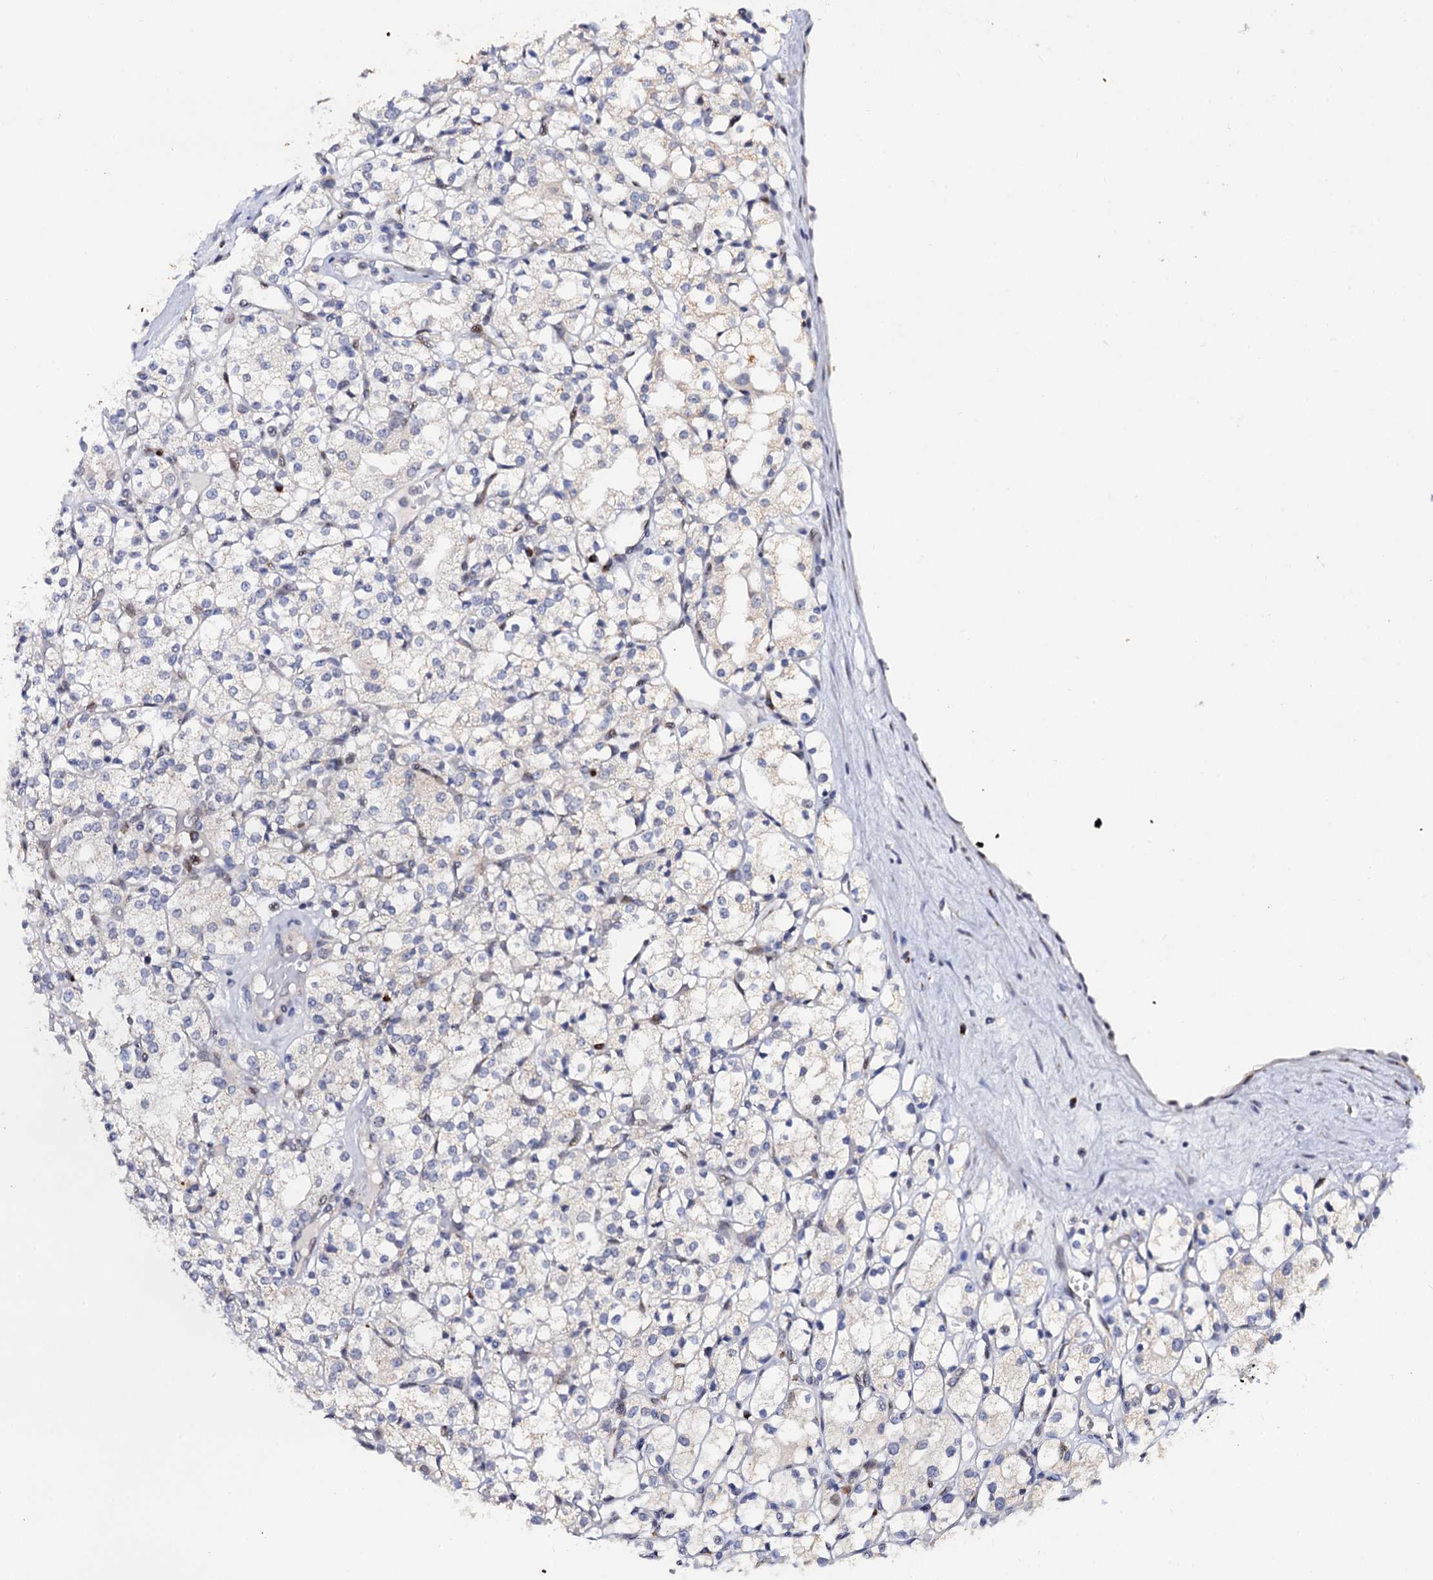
{"staining": {"intensity": "negative", "quantity": "none", "location": "none"}, "tissue": "renal cancer", "cell_type": "Tumor cells", "image_type": "cancer", "snomed": [{"axis": "morphology", "description": "Adenocarcinoma, NOS"}, {"axis": "topography", "description": "Kidney"}], "caption": "This is an IHC histopathology image of renal cancer (adenocarcinoma). There is no positivity in tumor cells.", "gene": "THAP2", "patient": {"sex": "male", "age": 77}}